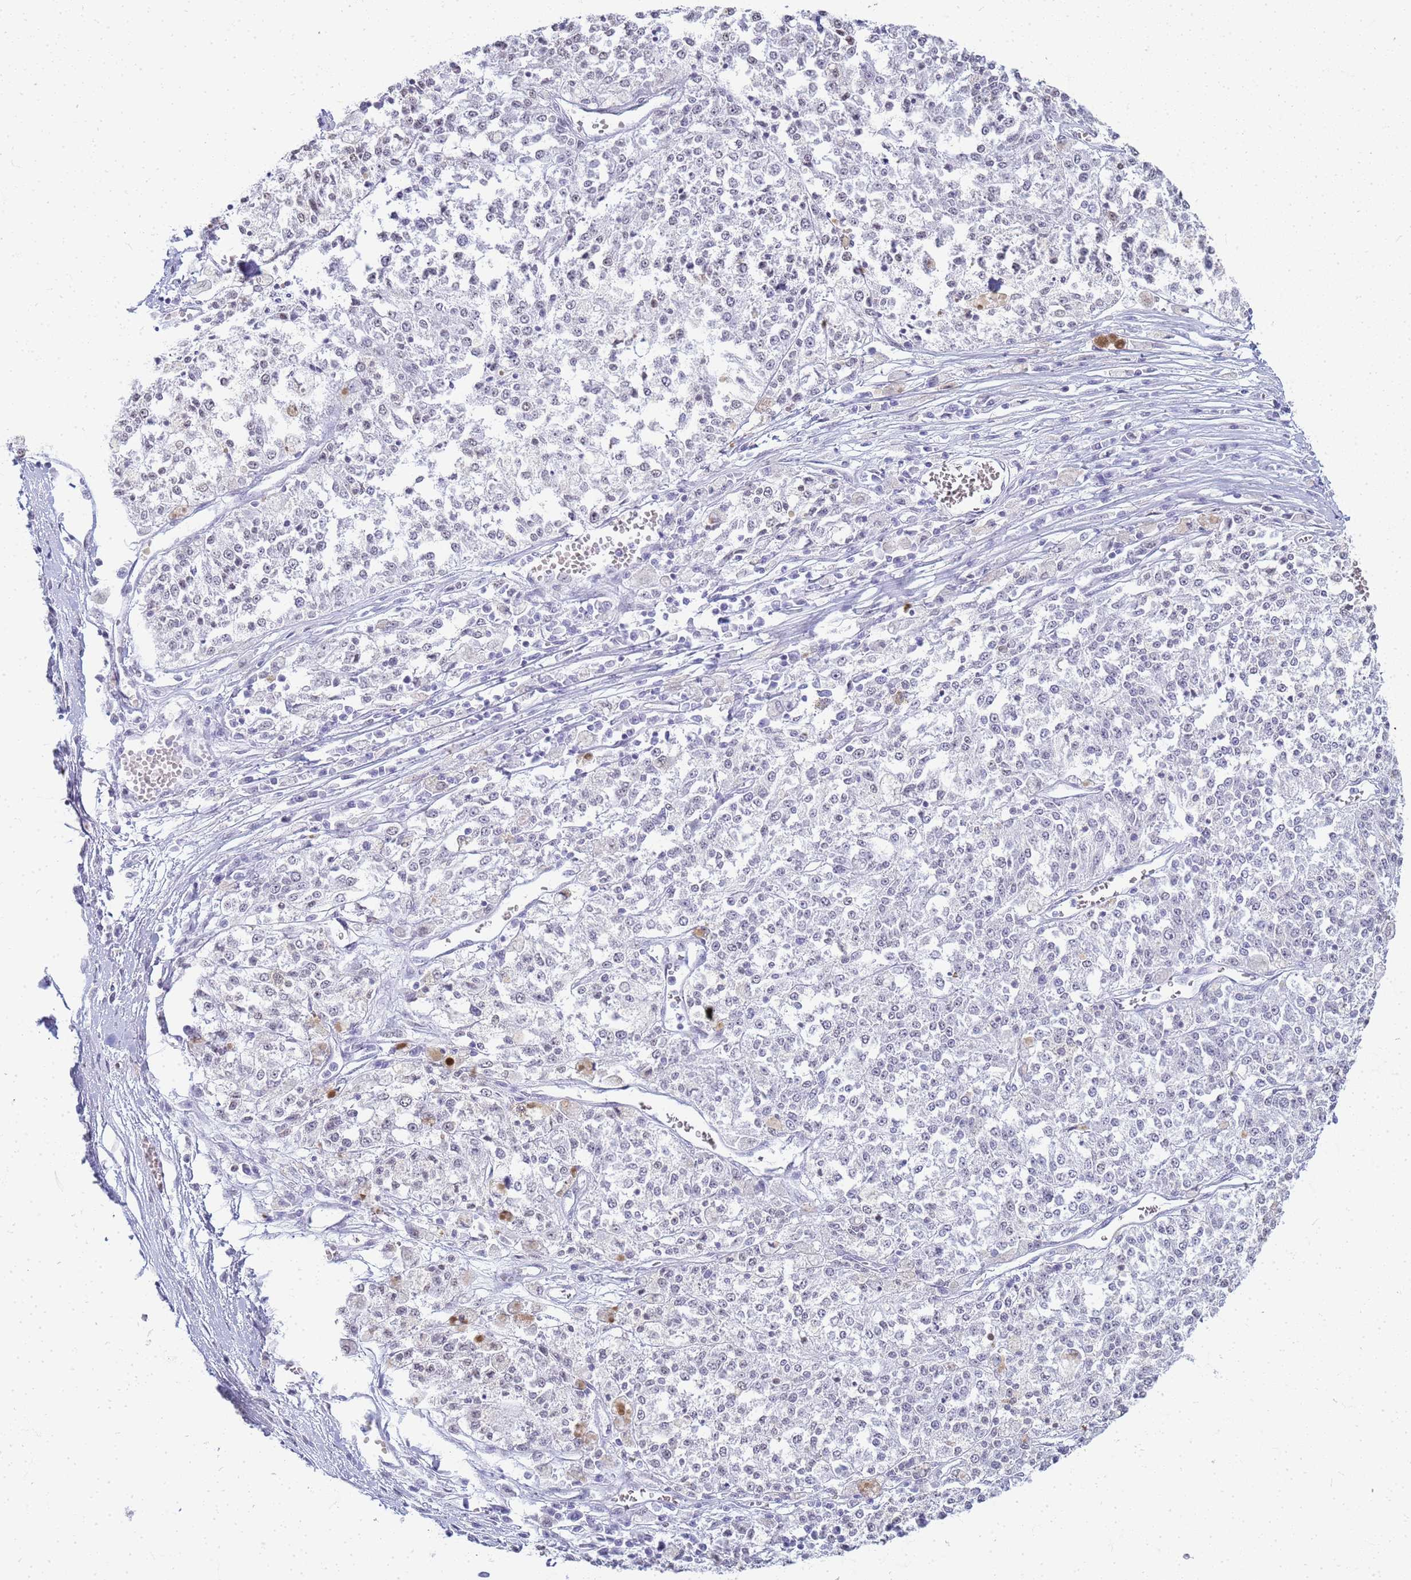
{"staining": {"intensity": "negative", "quantity": "none", "location": "none"}, "tissue": "melanoma", "cell_type": "Tumor cells", "image_type": "cancer", "snomed": [{"axis": "morphology", "description": "Malignant melanoma, NOS"}, {"axis": "topography", "description": "Skin"}], "caption": "IHC image of malignant melanoma stained for a protein (brown), which demonstrates no expression in tumor cells.", "gene": "SLC7A9", "patient": {"sex": "female", "age": 64}}